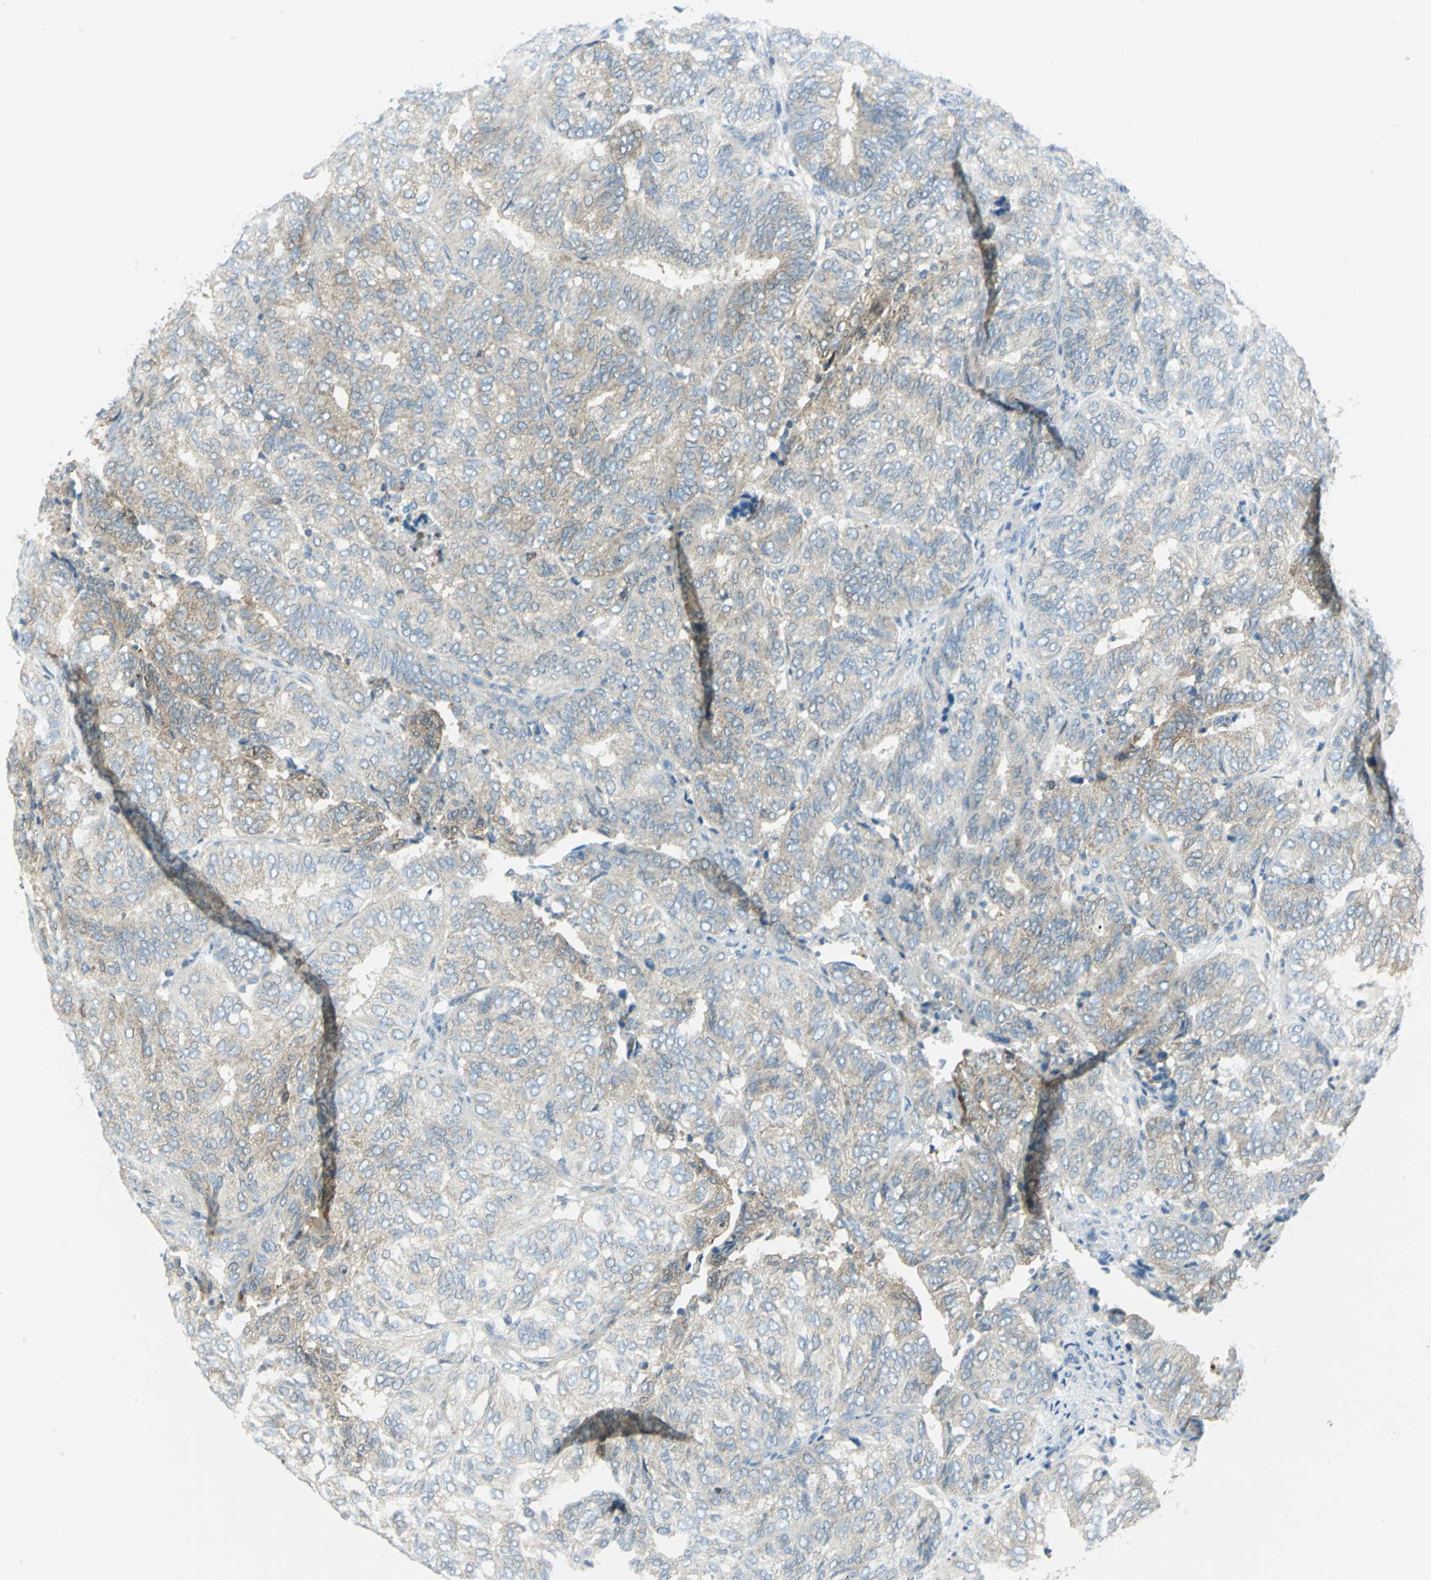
{"staining": {"intensity": "moderate", "quantity": "<25%", "location": "cytoplasmic/membranous"}, "tissue": "endometrial cancer", "cell_type": "Tumor cells", "image_type": "cancer", "snomed": [{"axis": "morphology", "description": "Adenocarcinoma, NOS"}, {"axis": "topography", "description": "Uterus"}], "caption": "This is an image of immunohistochemistry (IHC) staining of endometrial cancer, which shows moderate expression in the cytoplasmic/membranous of tumor cells.", "gene": "ALDOA", "patient": {"sex": "female", "age": 60}}